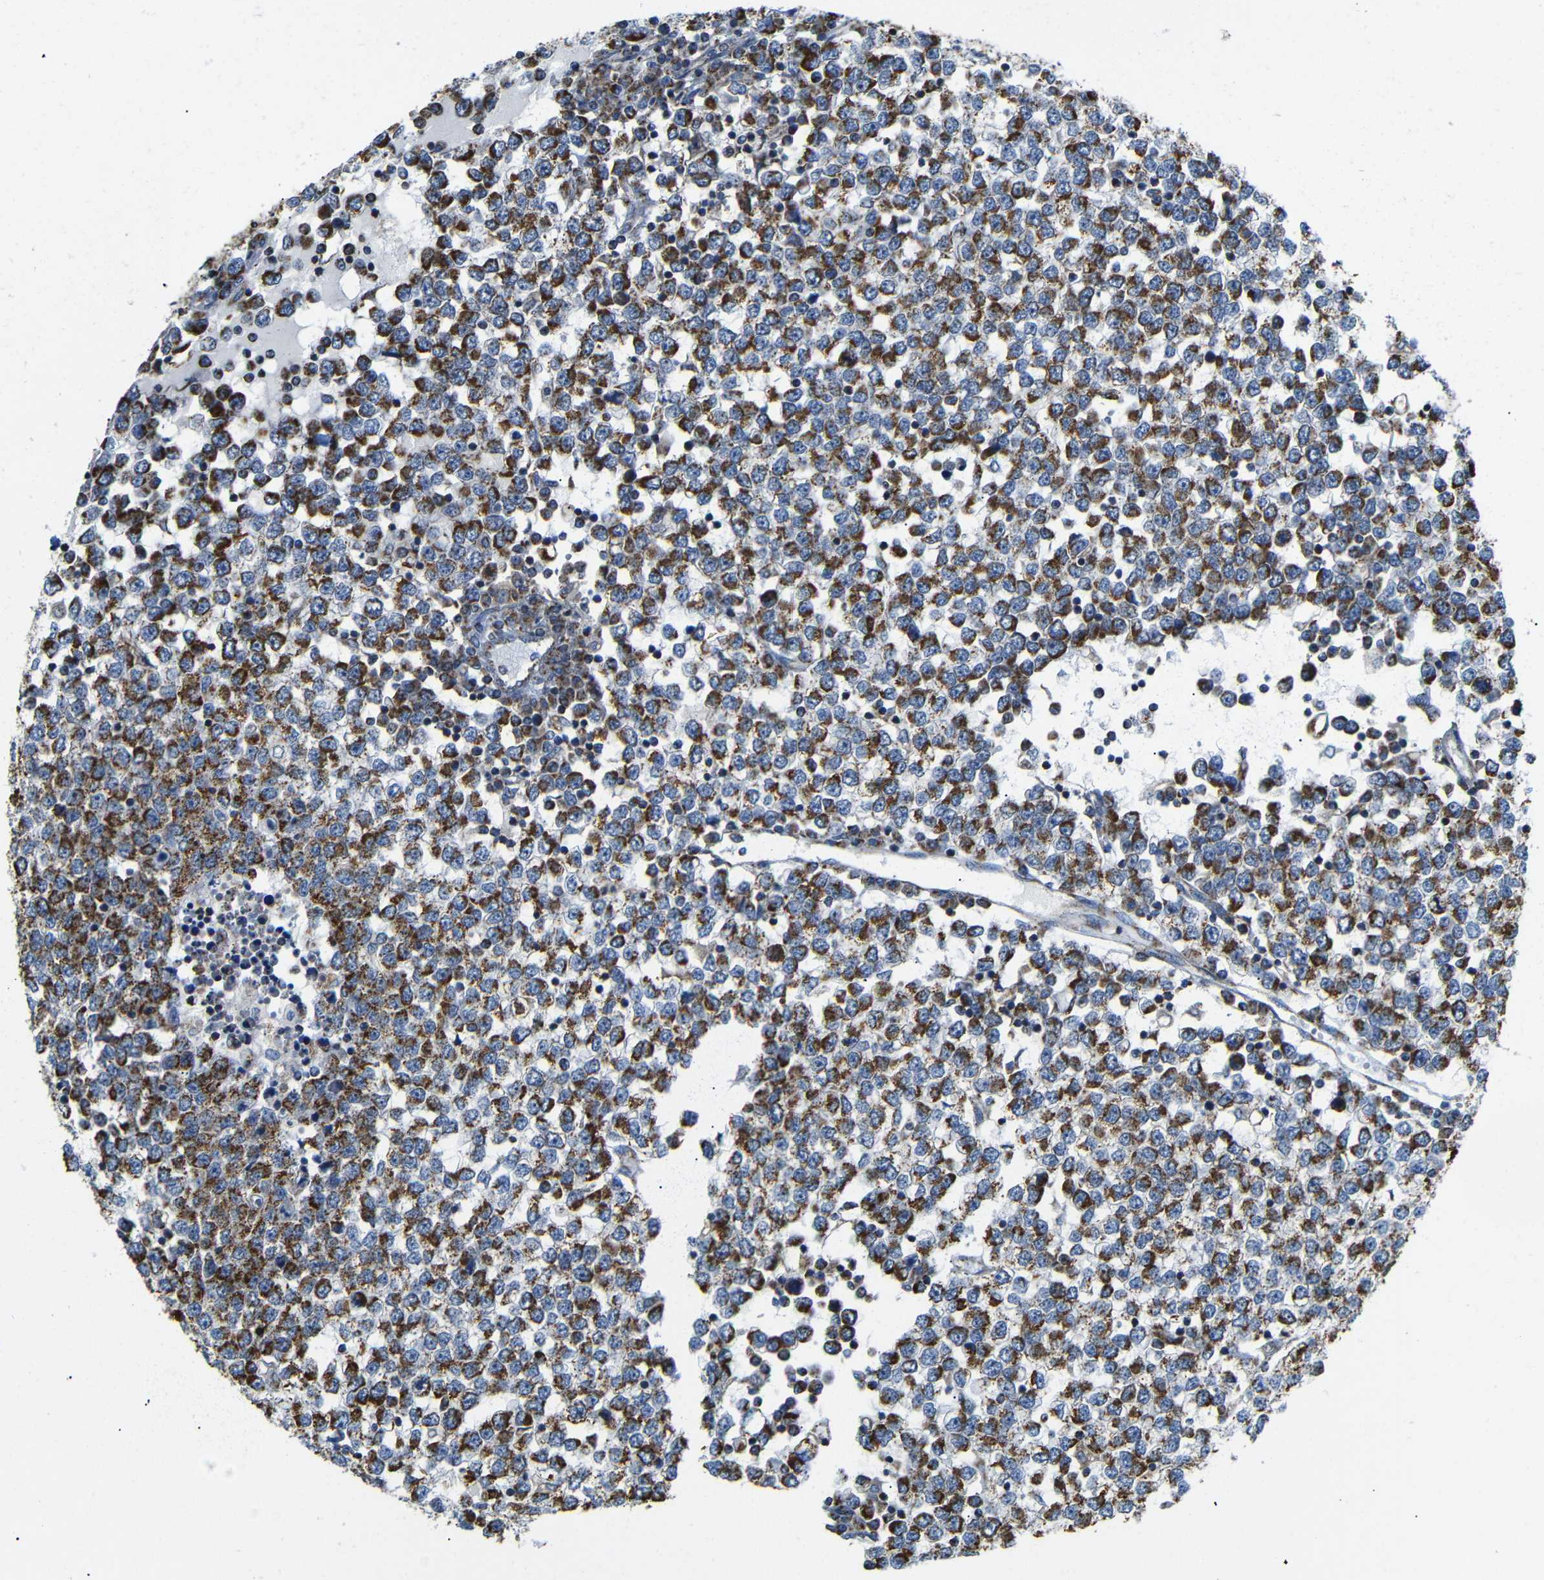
{"staining": {"intensity": "strong", "quantity": ">75%", "location": "cytoplasmic/membranous"}, "tissue": "testis cancer", "cell_type": "Tumor cells", "image_type": "cancer", "snomed": [{"axis": "morphology", "description": "Seminoma, NOS"}, {"axis": "topography", "description": "Testis"}], "caption": "Seminoma (testis) stained with a brown dye shows strong cytoplasmic/membranous positive expression in about >75% of tumor cells.", "gene": "FAM171B", "patient": {"sex": "male", "age": 65}}